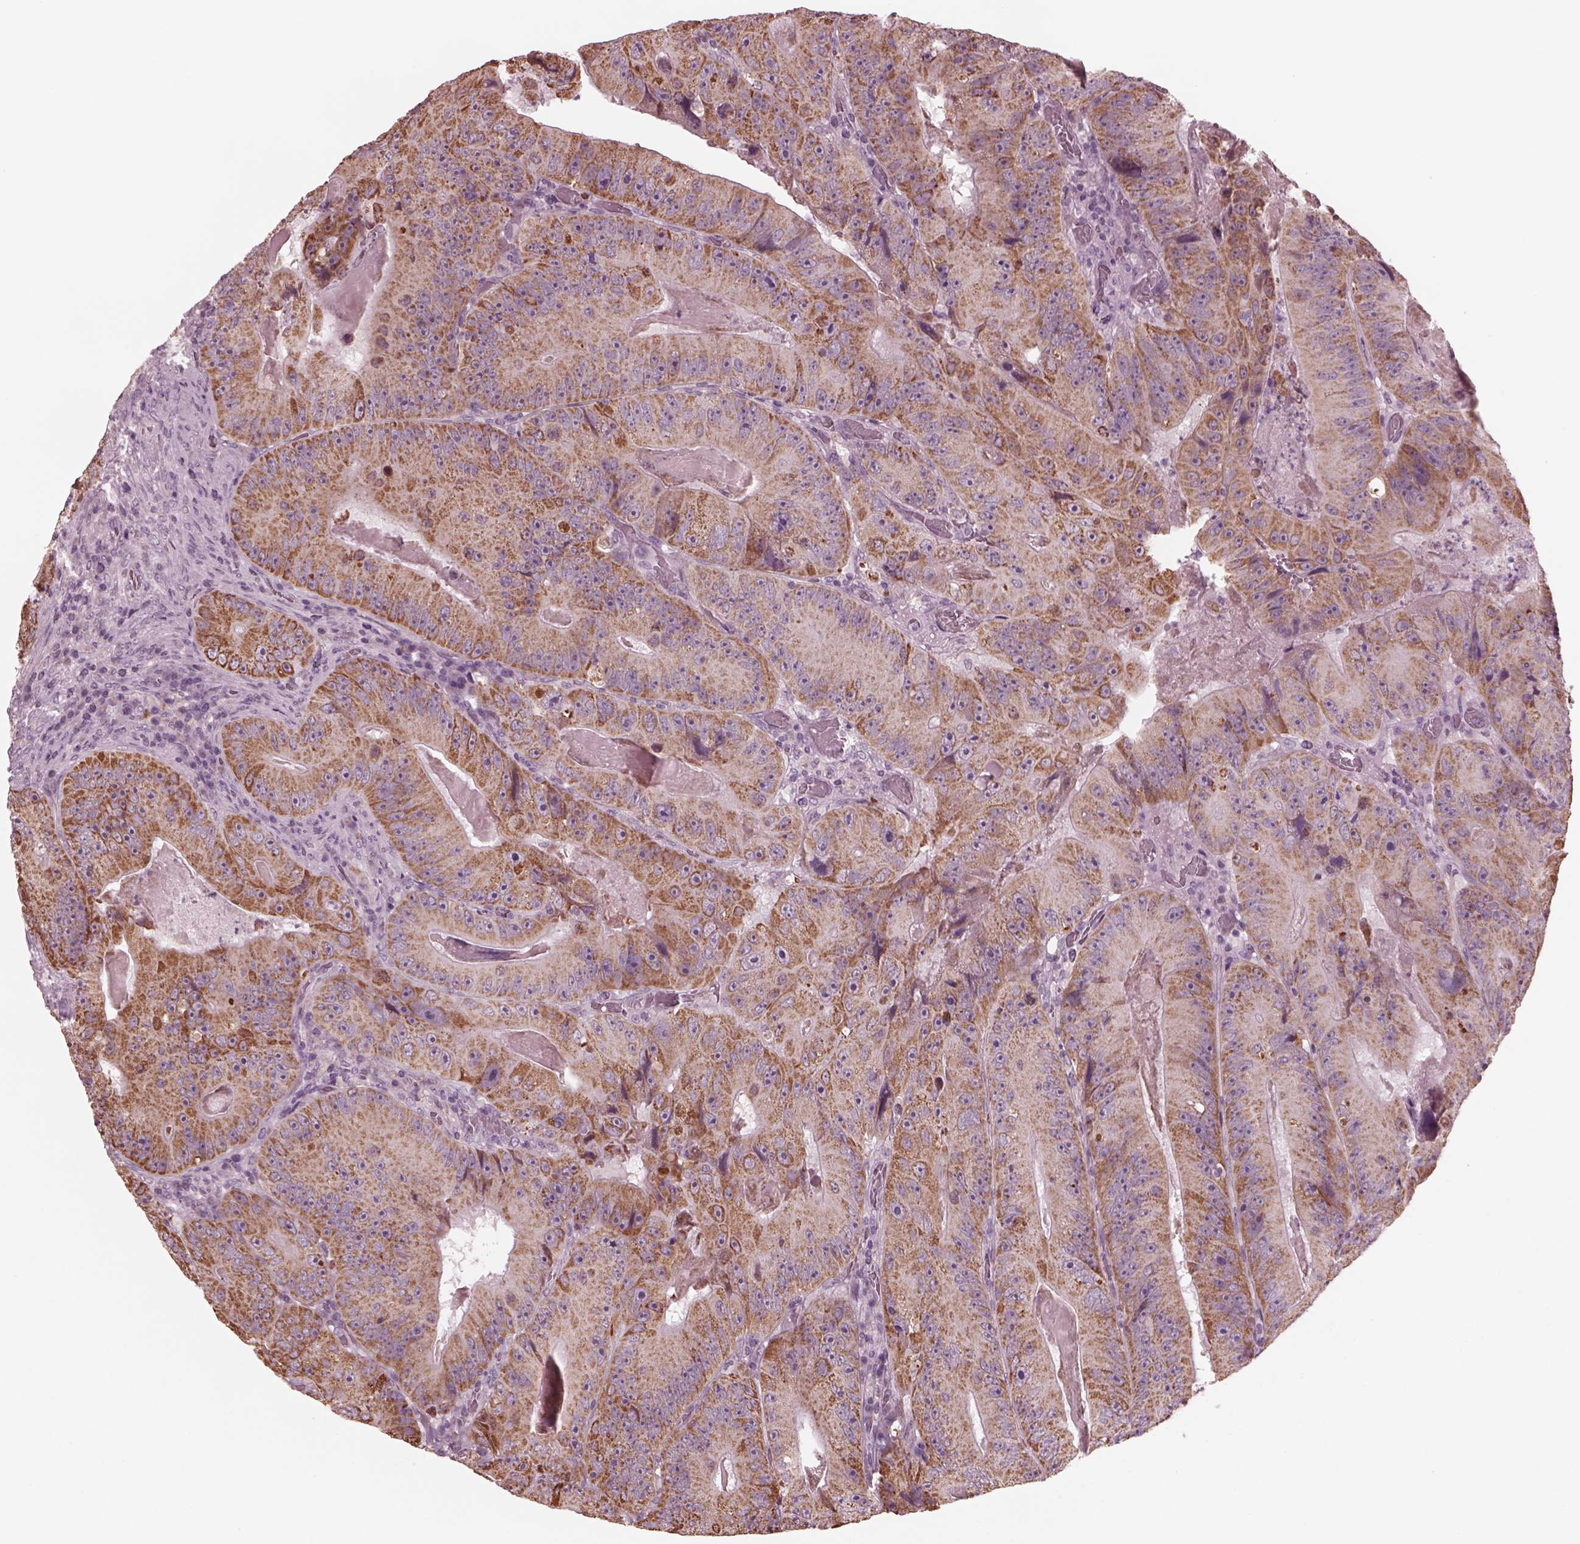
{"staining": {"intensity": "strong", "quantity": ">75%", "location": "cytoplasmic/membranous"}, "tissue": "colorectal cancer", "cell_type": "Tumor cells", "image_type": "cancer", "snomed": [{"axis": "morphology", "description": "Adenocarcinoma, NOS"}, {"axis": "topography", "description": "Colon"}], "caption": "Brown immunohistochemical staining in colorectal cancer (adenocarcinoma) reveals strong cytoplasmic/membranous expression in about >75% of tumor cells.", "gene": "CELSR3", "patient": {"sex": "female", "age": 86}}